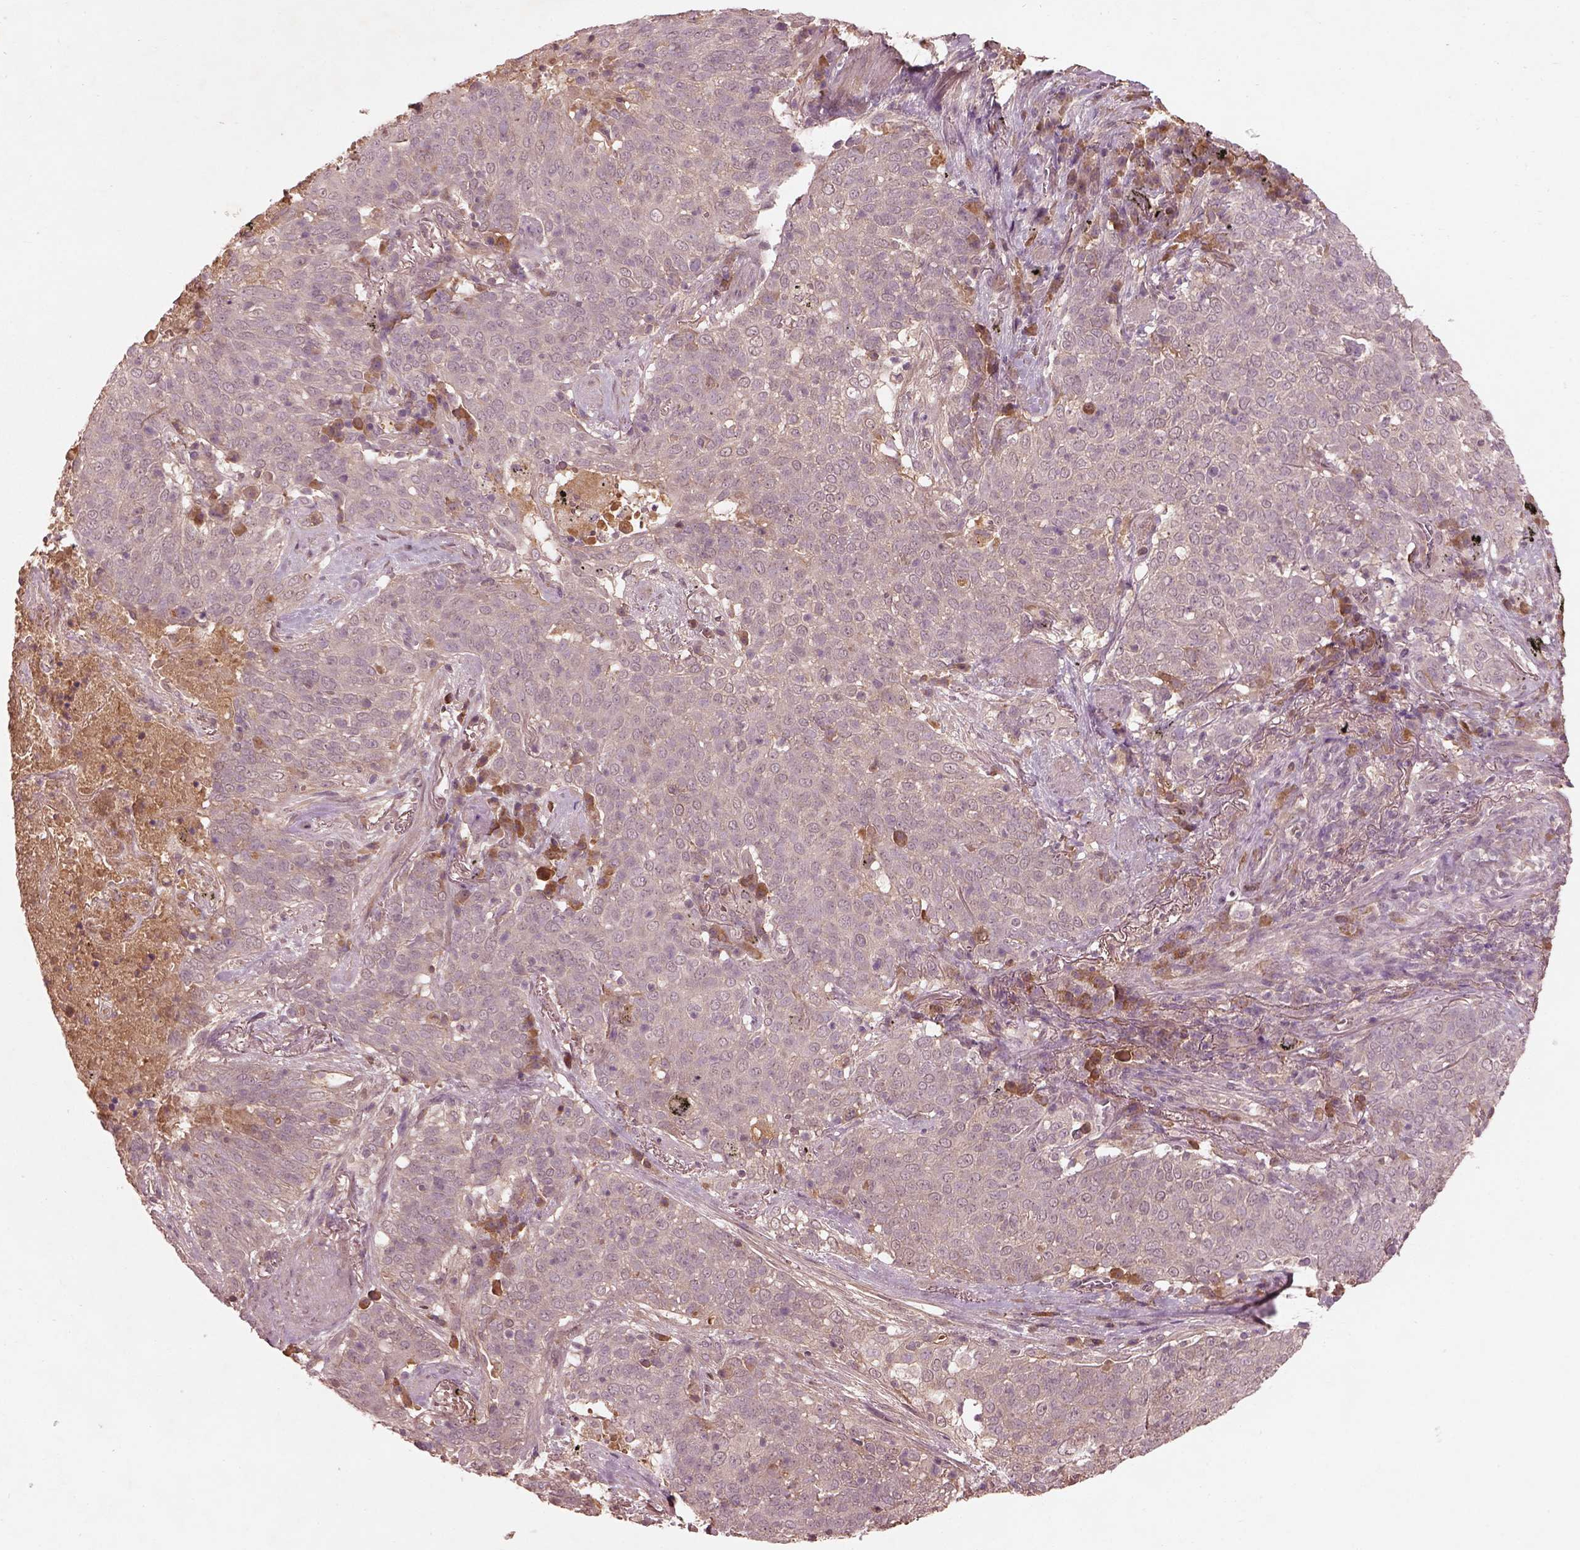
{"staining": {"intensity": "negative", "quantity": "none", "location": "none"}, "tissue": "lung cancer", "cell_type": "Tumor cells", "image_type": "cancer", "snomed": [{"axis": "morphology", "description": "Squamous cell carcinoma, NOS"}, {"axis": "topography", "description": "Lung"}], "caption": "Immunohistochemistry (IHC) image of neoplastic tissue: human lung squamous cell carcinoma stained with DAB shows no significant protein positivity in tumor cells. The staining is performed using DAB brown chromogen with nuclei counter-stained in using hematoxylin.", "gene": "FAM234A", "patient": {"sex": "male", "age": 82}}